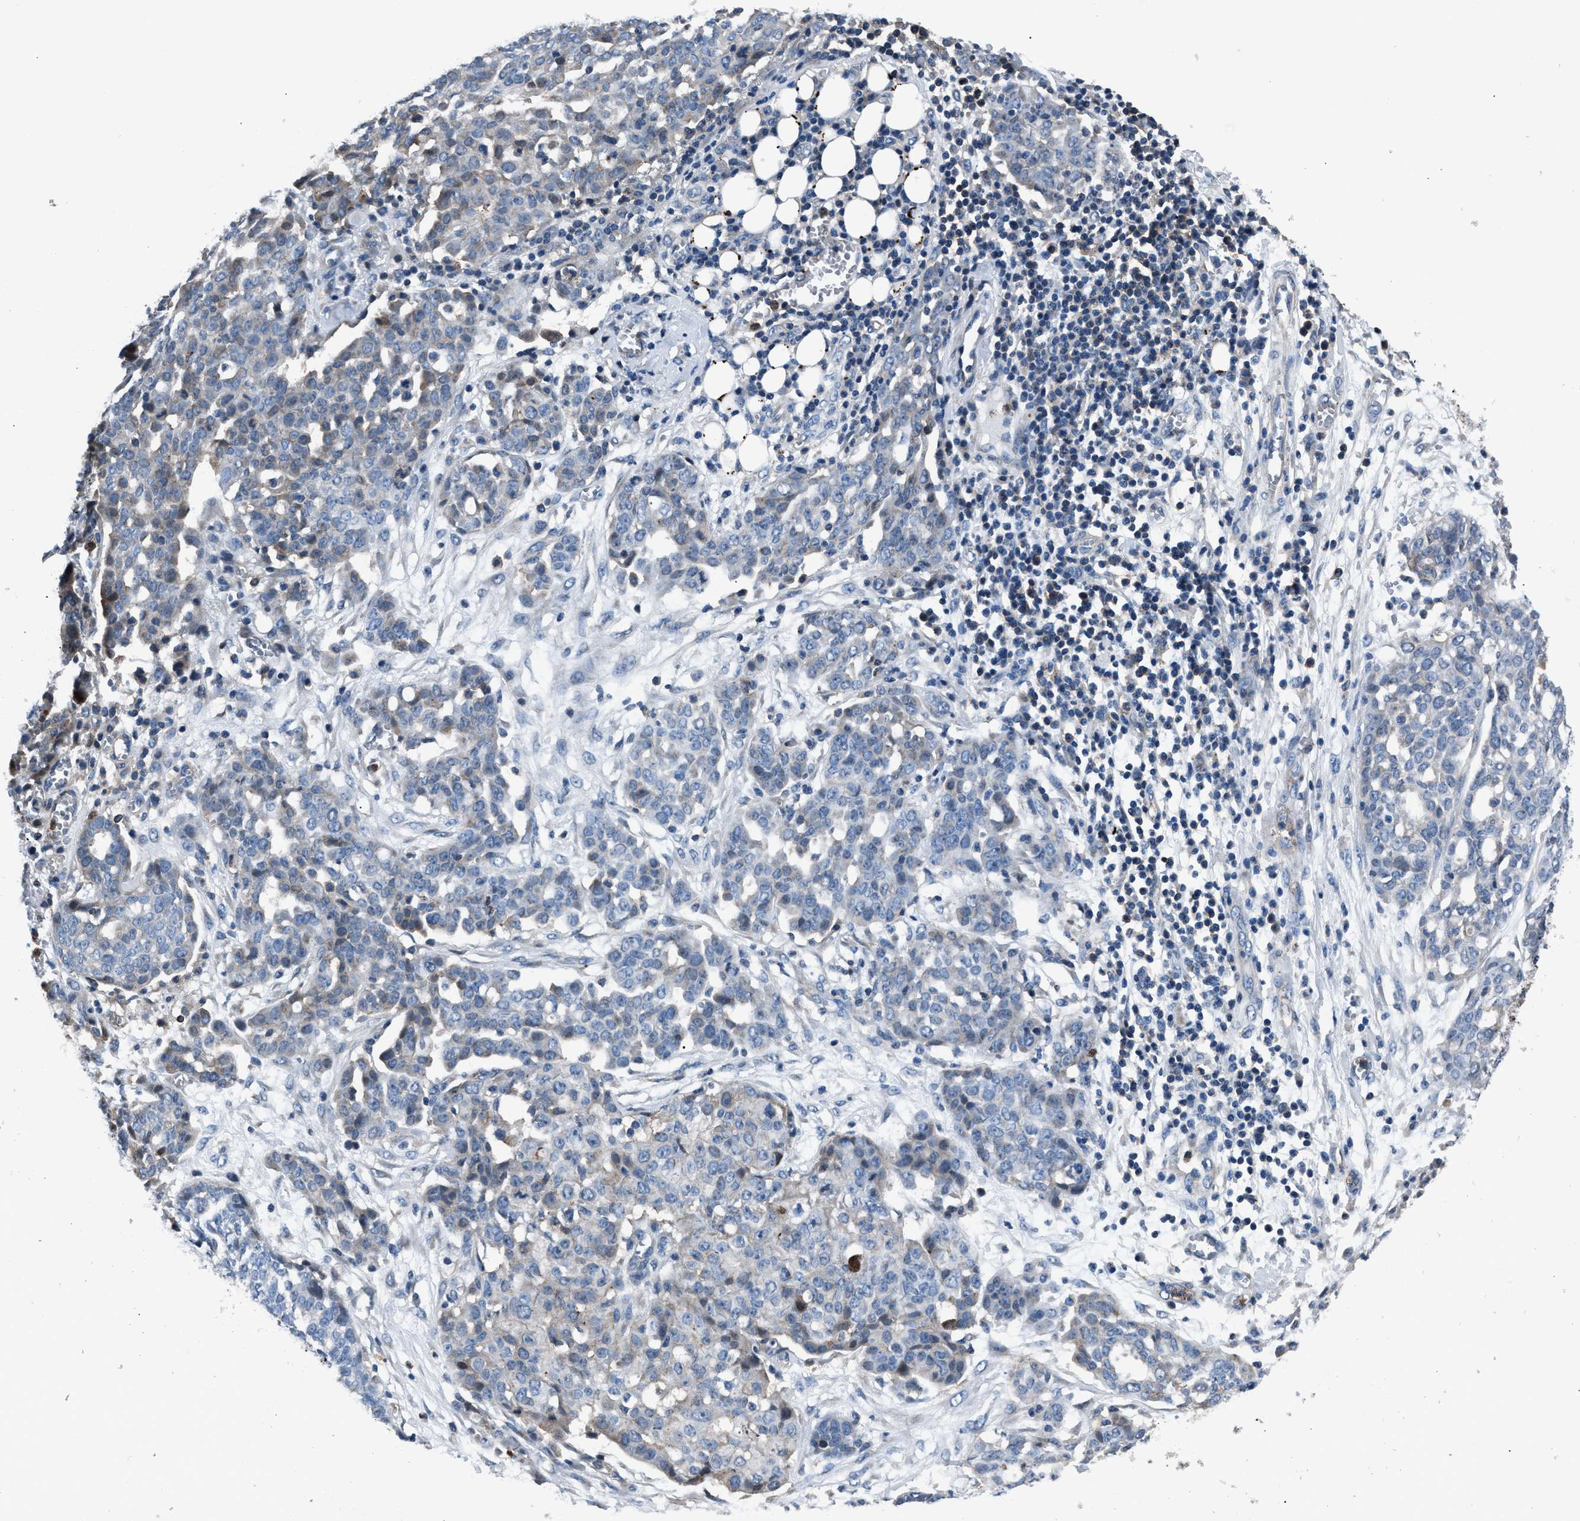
{"staining": {"intensity": "negative", "quantity": "none", "location": "none"}, "tissue": "ovarian cancer", "cell_type": "Tumor cells", "image_type": "cancer", "snomed": [{"axis": "morphology", "description": "Cystadenocarcinoma, serous, NOS"}, {"axis": "topography", "description": "Soft tissue"}, {"axis": "topography", "description": "Ovary"}], "caption": "Ovarian cancer (serous cystadenocarcinoma) stained for a protein using immunohistochemistry reveals no positivity tumor cells.", "gene": "MFSD11", "patient": {"sex": "female", "age": 57}}